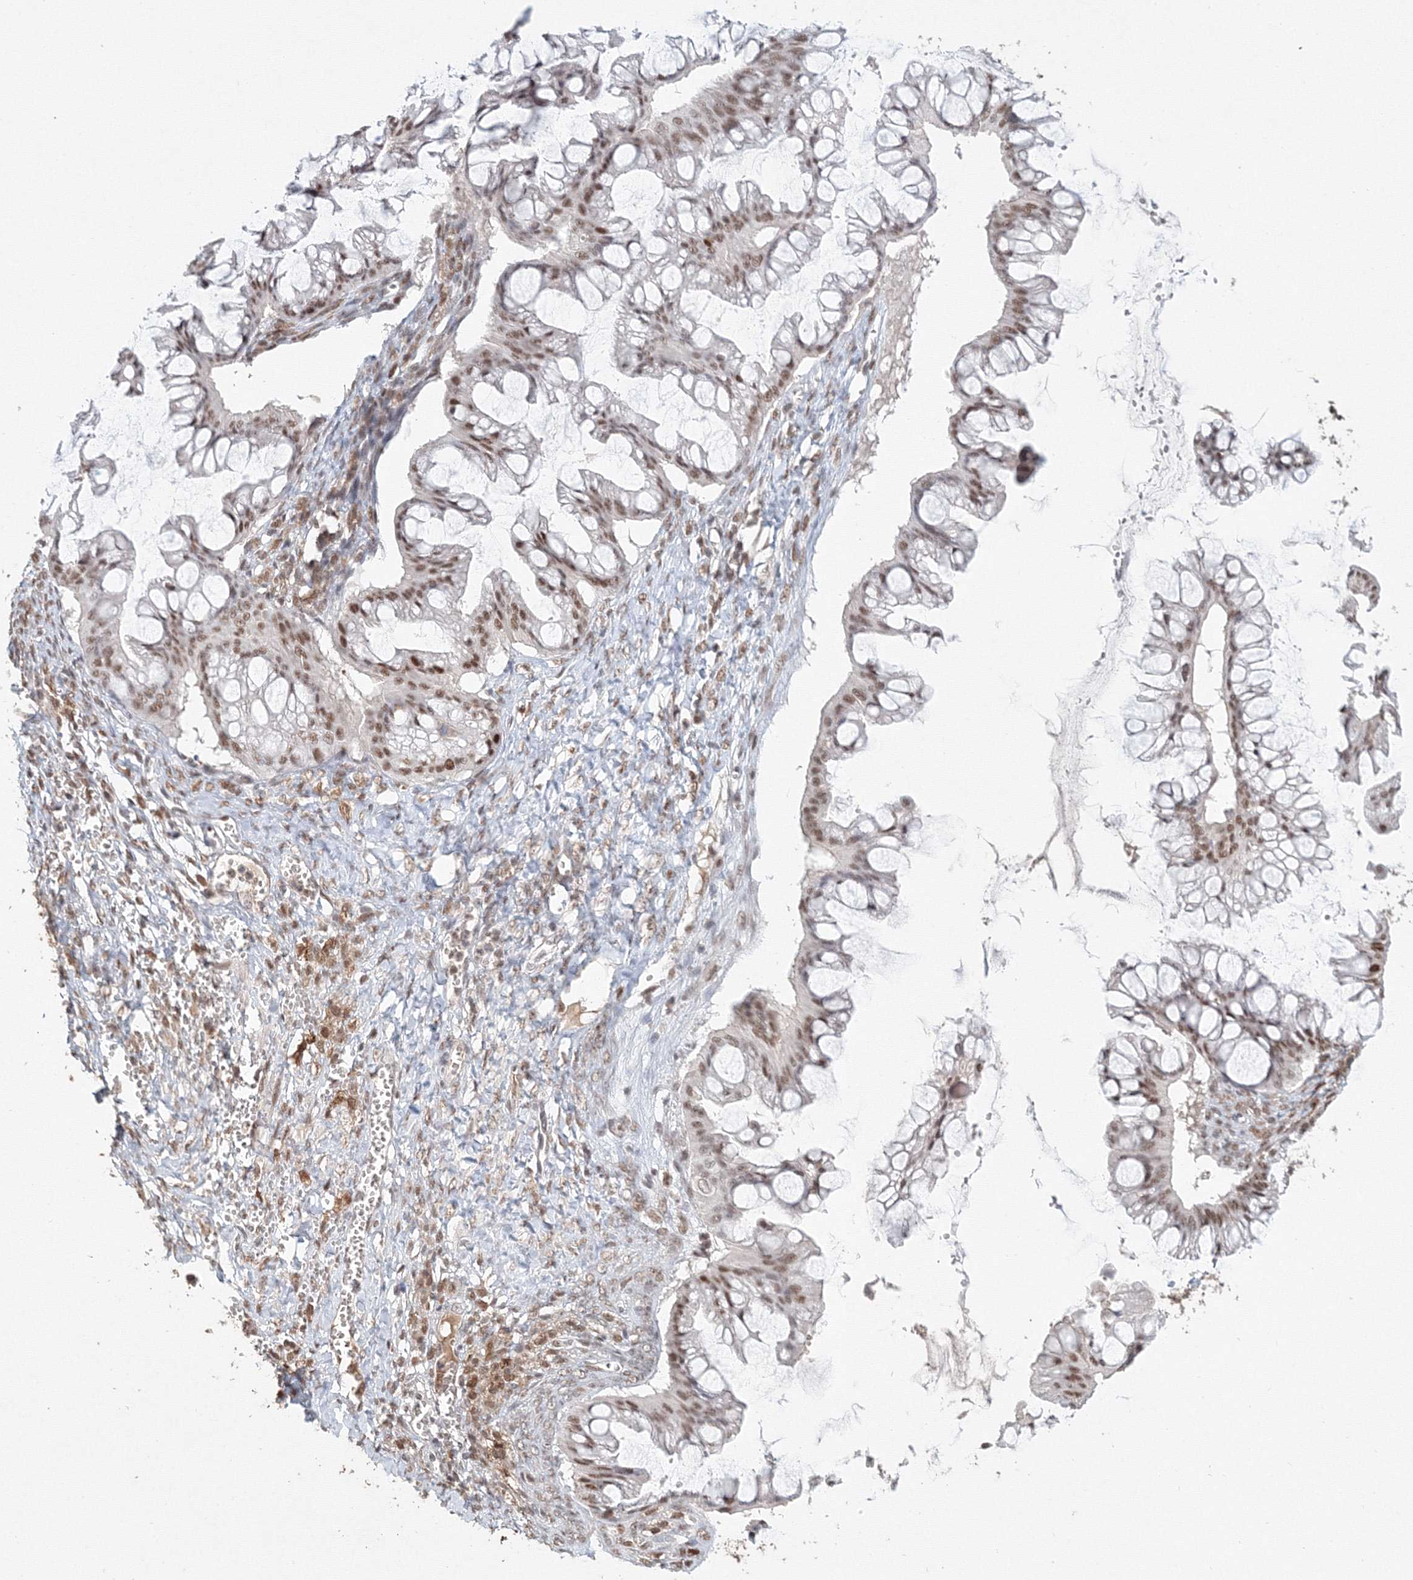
{"staining": {"intensity": "moderate", "quantity": ">75%", "location": "nuclear"}, "tissue": "ovarian cancer", "cell_type": "Tumor cells", "image_type": "cancer", "snomed": [{"axis": "morphology", "description": "Cystadenocarcinoma, mucinous, NOS"}, {"axis": "topography", "description": "Ovary"}], "caption": "Immunohistochemical staining of human ovarian mucinous cystadenocarcinoma reveals medium levels of moderate nuclear staining in approximately >75% of tumor cells. (DAB IHC with brightfield microscopy, high magnification).", "gene": "IWS1", "patient": {"sex": "female", "age": 73}}